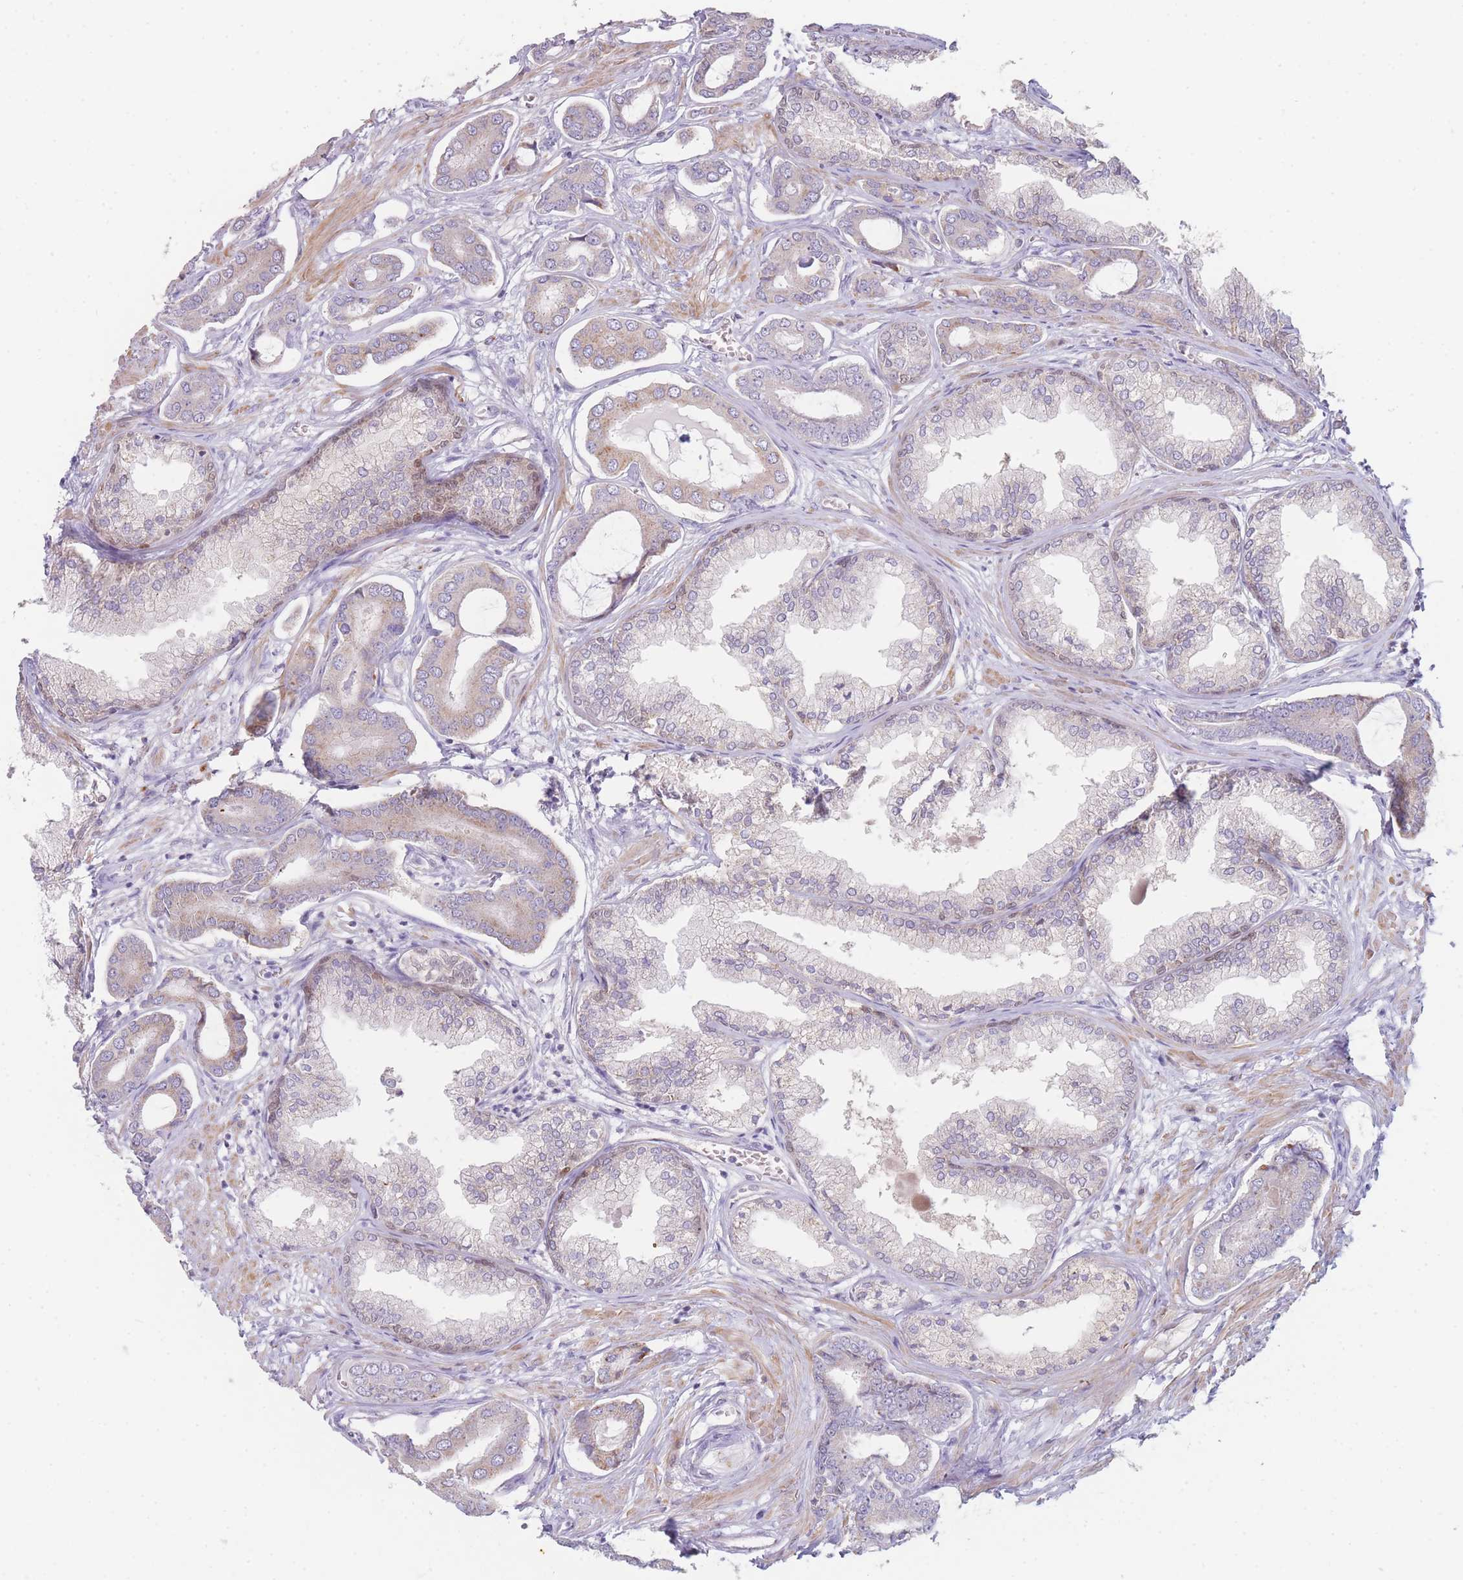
{"staining": {"intensity": "weak", "quantity": "<25%", "location": "cytoplasmic/membranous"}, "tissue": "prostate cancer", "cell_type": "Tumor cells", "image_type": "cancer", "snomed": [{"axis": "morphology", "description": "Adenocarcinoma, NOS"}, {"axis": "topography", "description": "Prostate and seminal vesicle, NOS"}], "caption": "IHC image of human prostate cancer (adenocarcinoma) stained for a protein (brown), which displays no staining in tumor cells.", "gene": "SMPD4", "patient": {"sex": "male", "age": 76}}